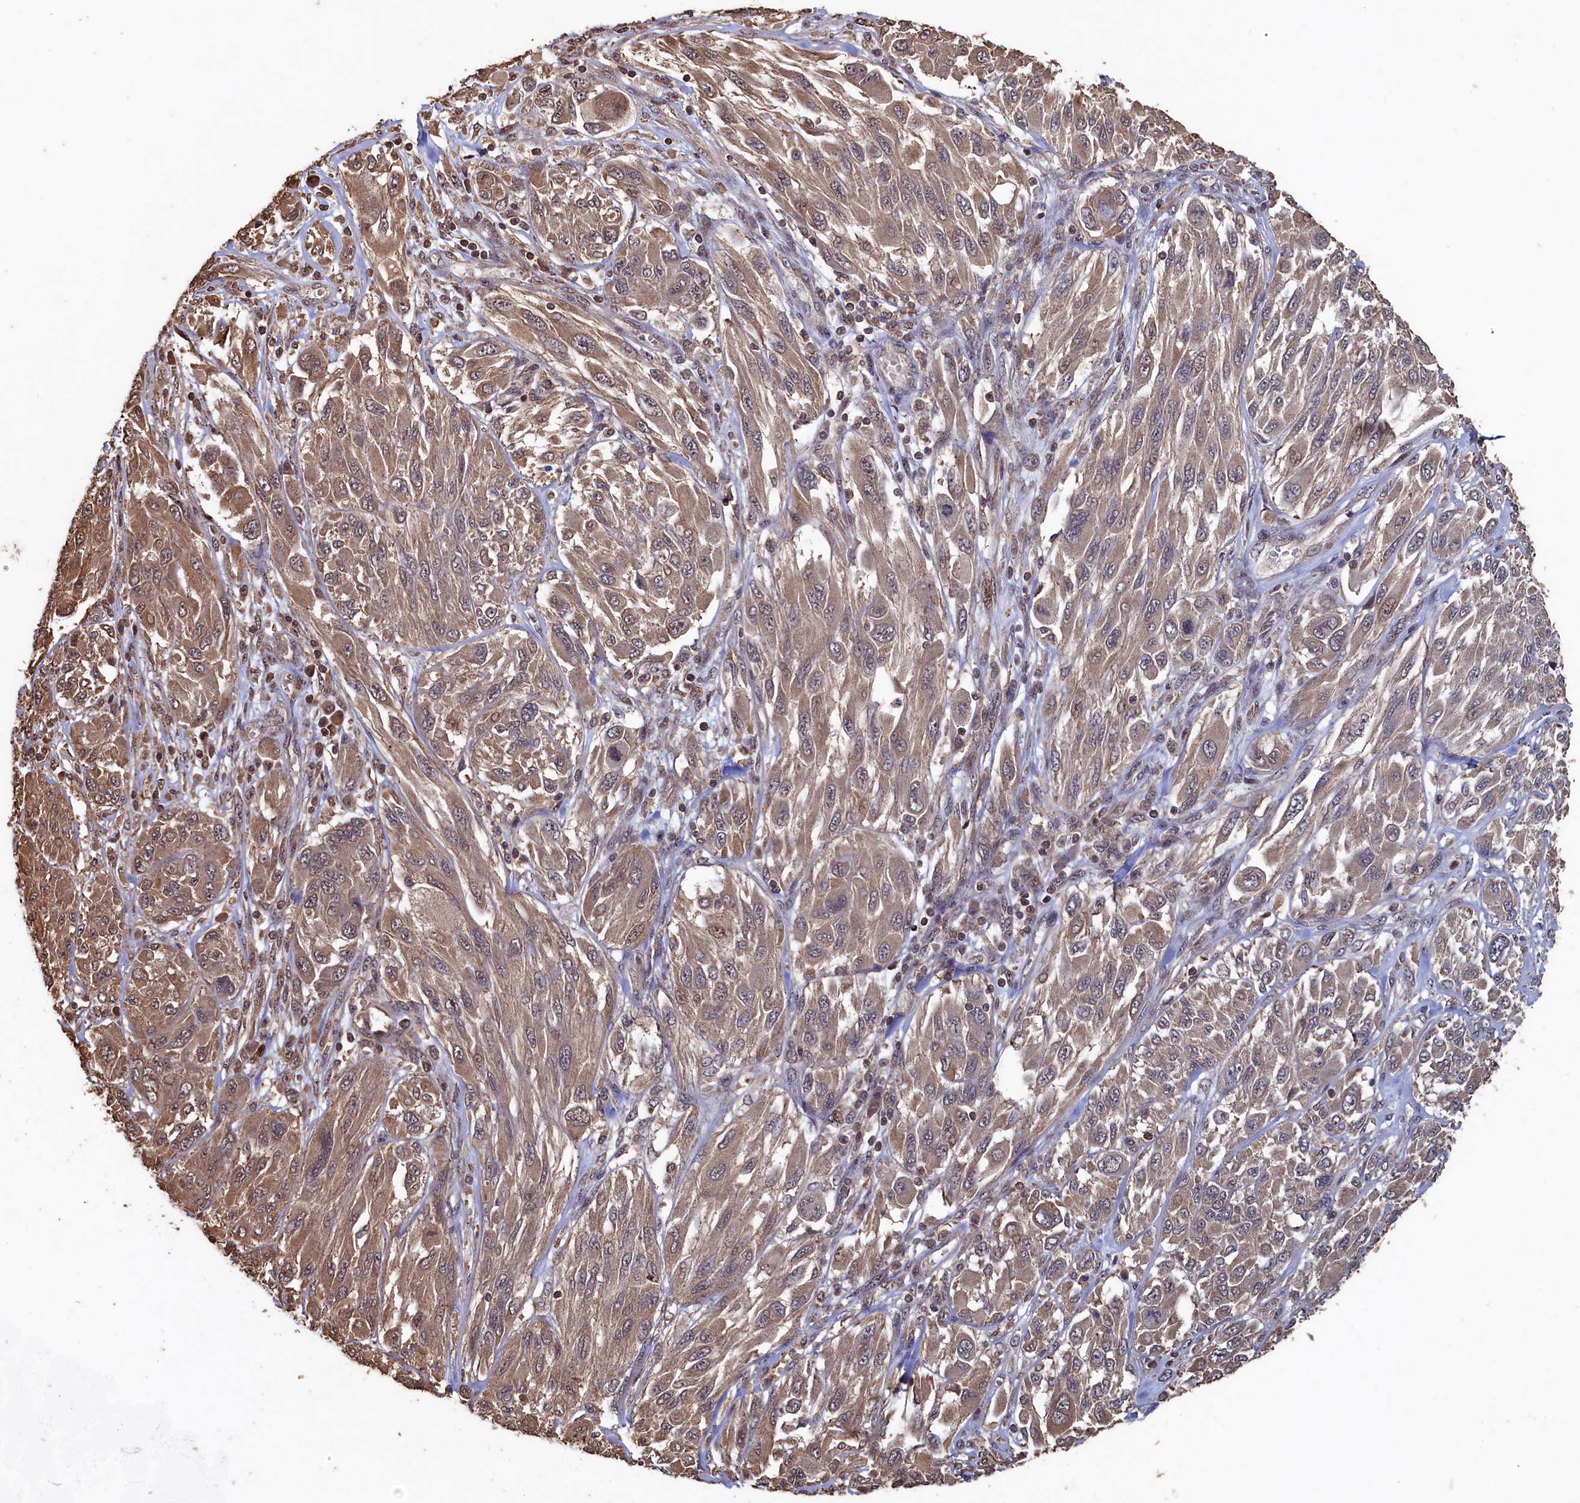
{"staining": {"intensity": "weak", "quantity": ">75%", "location": "cytoplasmic/membranous"}, "tissue": "melanoma", "cell_type": "Tumor cells", "image_type": "cancer", "snomed": [{"axis": "morphology", "description": "Malignant melanoma, NOS"}, {"axis": "topography", "description": "Skin"}], "caption": "Immunohistochemistry histopathology image of human malignant melanoma stained for a protein (brown), which reveals low levels of weak cytoplasmic/membranous expression in about >75% of tumor cells.", "gene": "PIGN", "patient": {"sex": "female", "age": 91}}